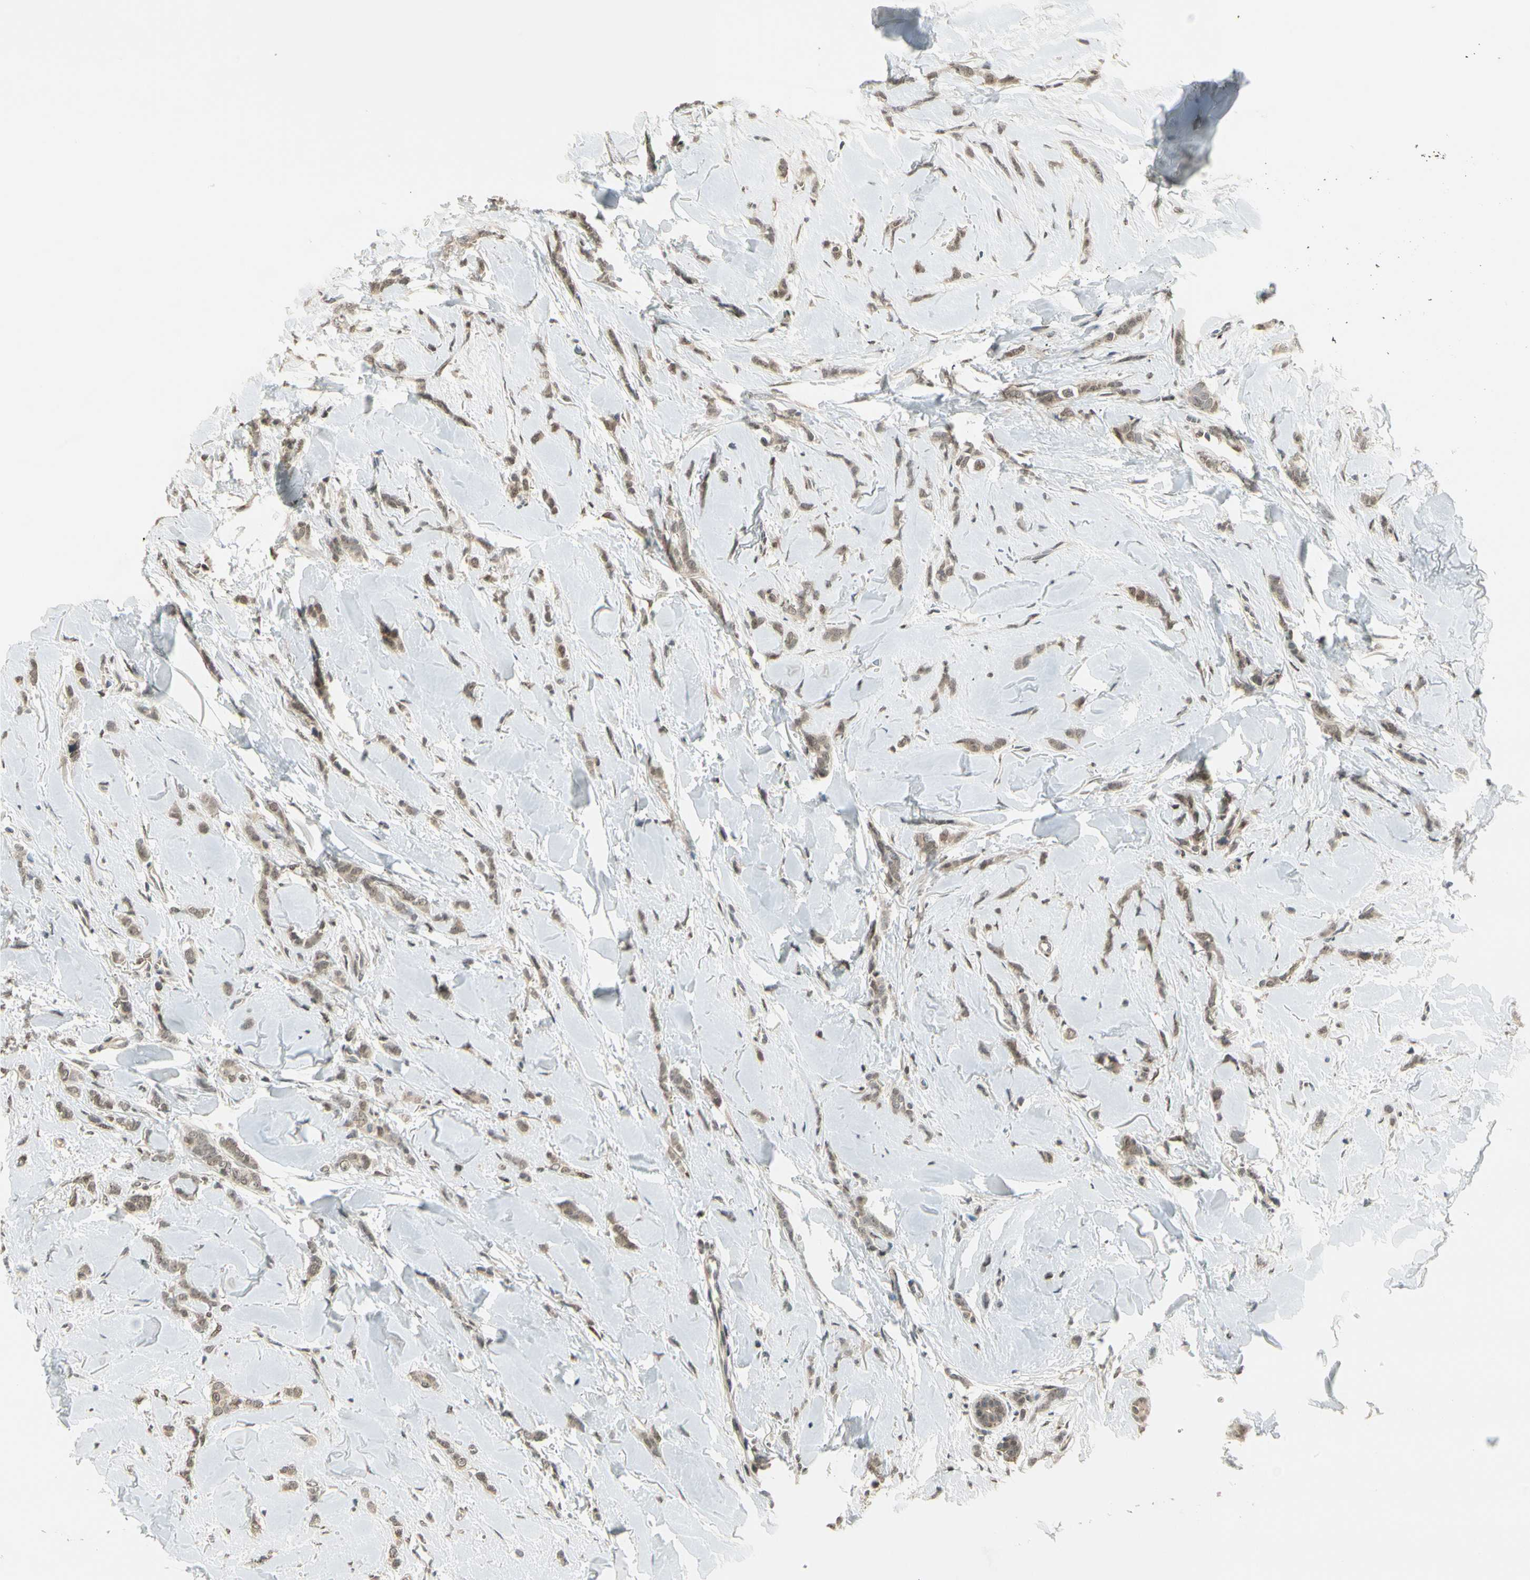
{"staining": {"intensity": "weak", "quantity": ">75%", "location": "cytoplasmic/membranous,nuclear"}, "tissue": "breast cancer", "cell_type": "Tumor cells", "image_type": "cancer", "snomed": [{"axis": "morphology", "description": "Lobular carcinoma"}, {"axis": "topography", "description": "Skin"}, {"axis": "topography", "description": "Breast"}], "caption": "Breast cancer (lobular carcinoma) tissue demonstrates weak cytoplasmic/membranous and nuclear expression in about >75% of tumor cells", "gene": "GTF3A", "patient": {"sex": "female", "age": 46}}